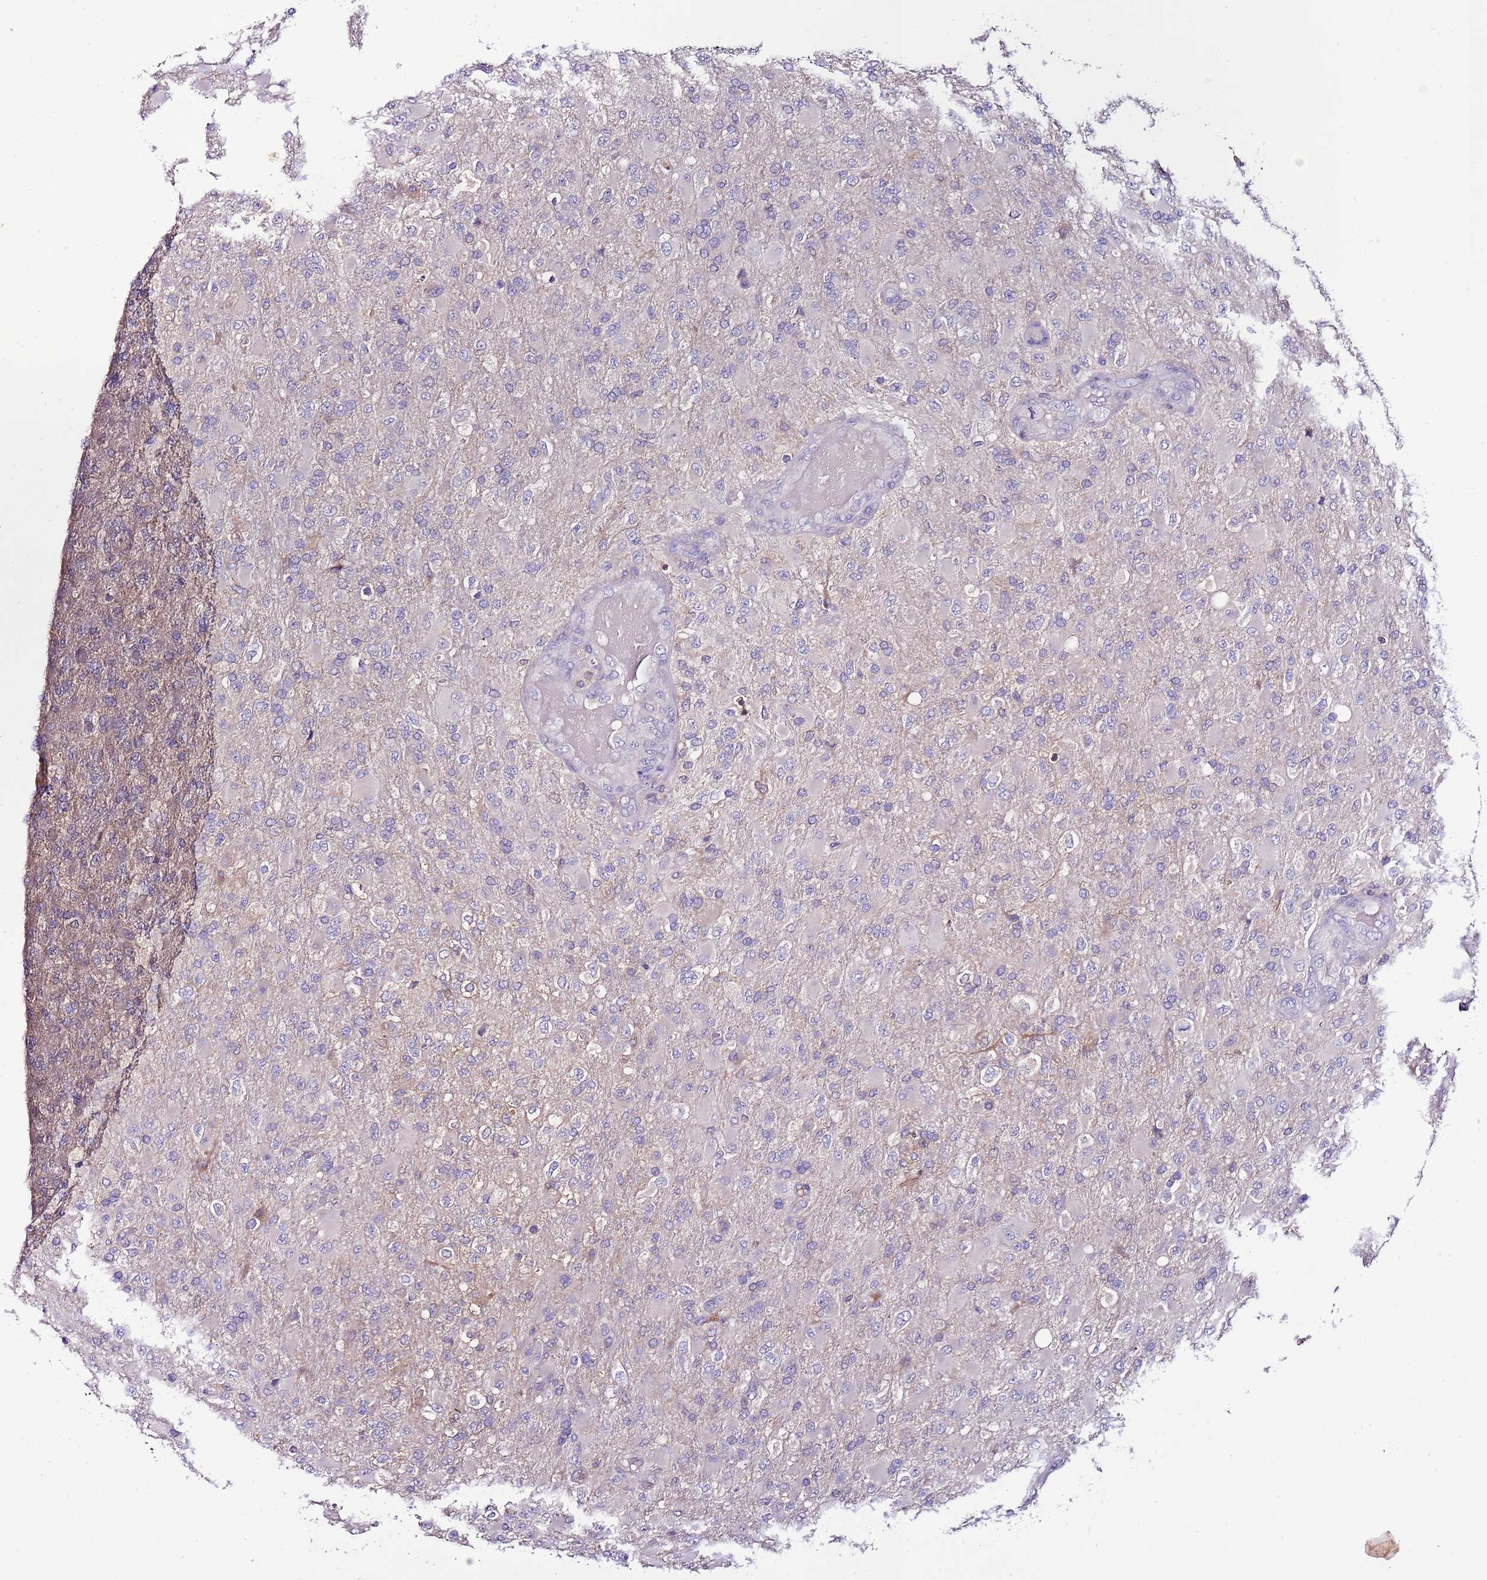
{"staining": {"intensity": "negative", "quantity": "none", "location": "none"}, "tissue": "glioma", "cell_type": "Tumor cells", "image_type": "cancer", "snomed": [{"axis": "morphology", "description": "Glioma, malignant, Low grade"}, {"axis": "topography", "description": "Brain"}], "caption": "This is an immunohistochemistry (IHC) micrograph of human glioma. There is no expression in tumor cells.", "gene": "IGIP", "patient": {"sex": "male", "age": 65}}